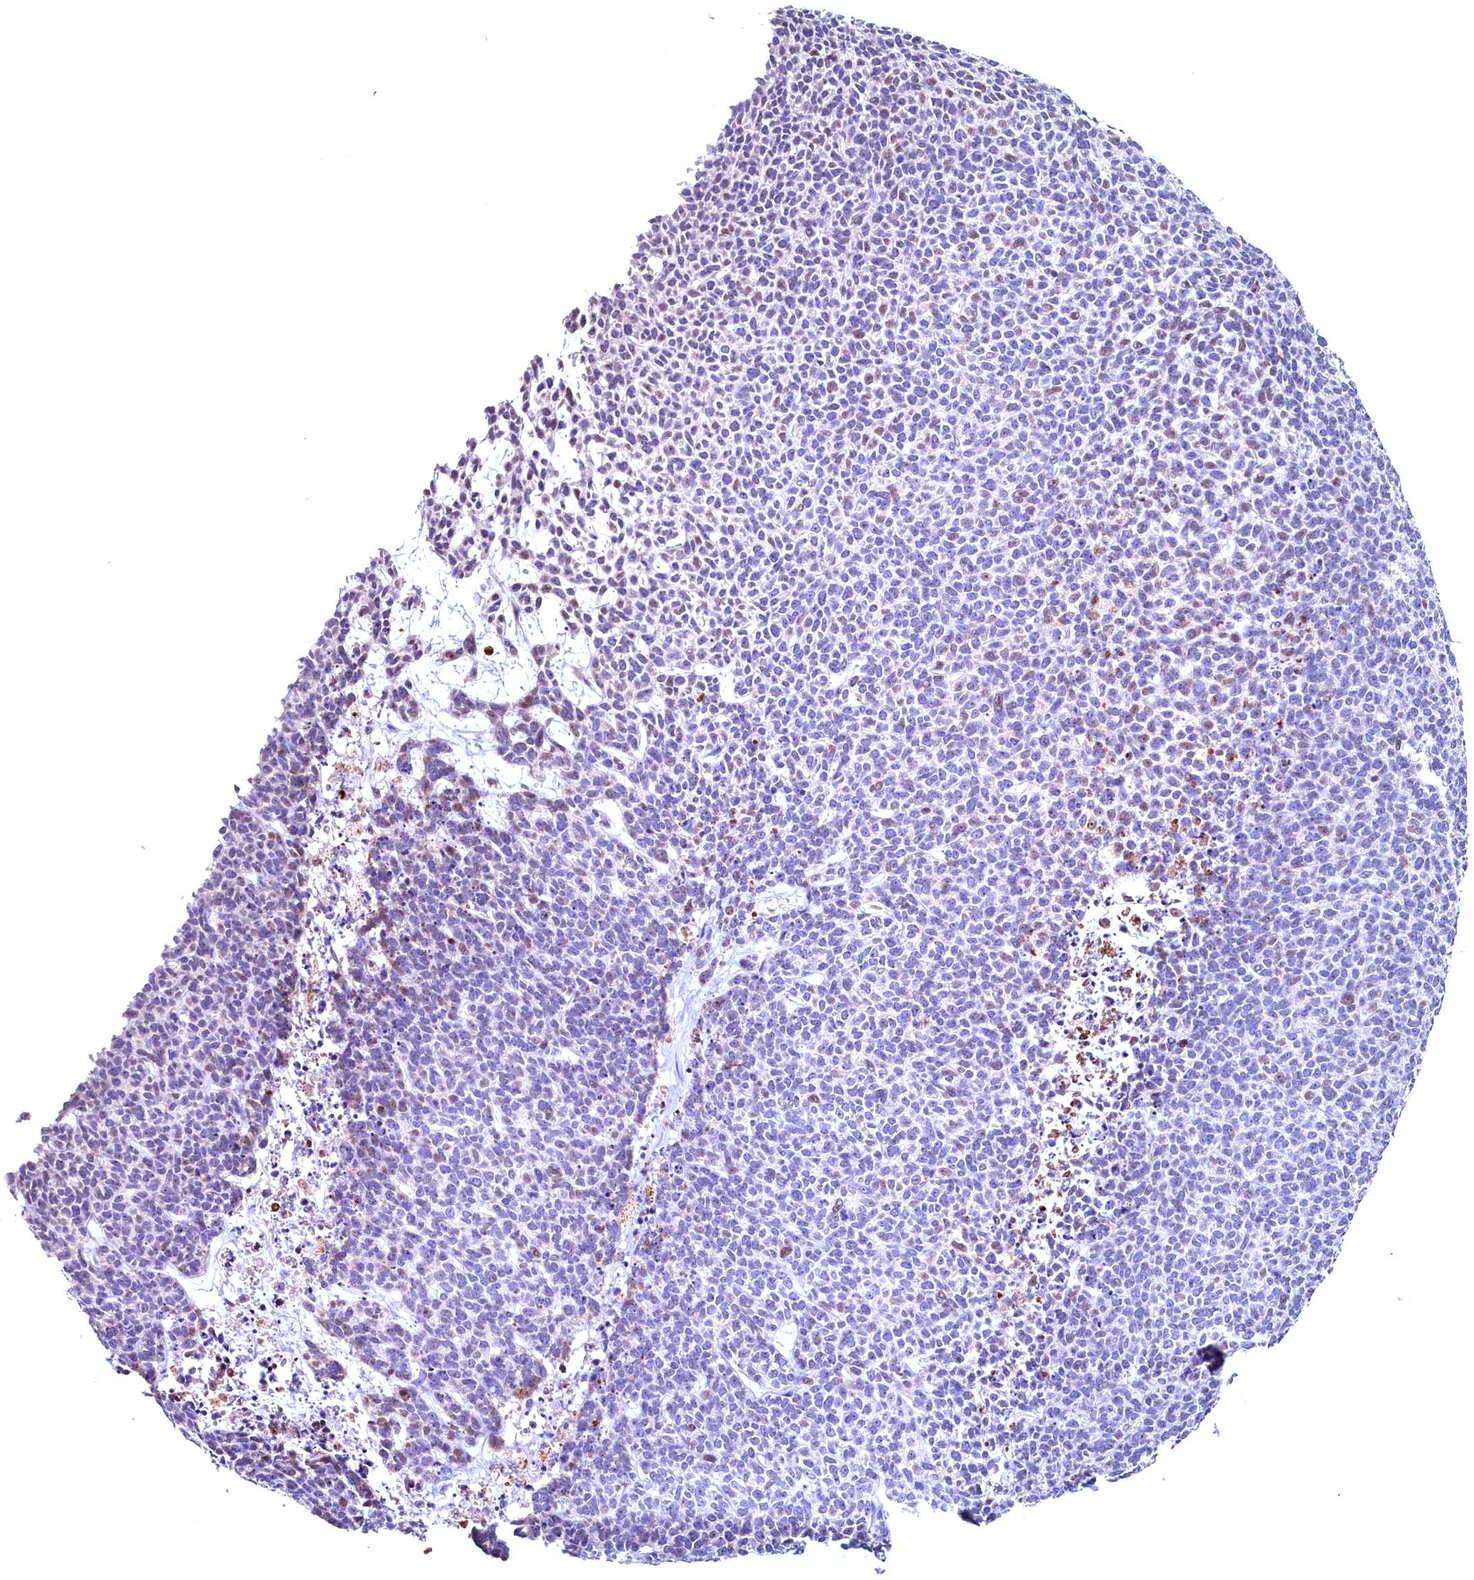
{"staining": {"intensity": "negative", "quantity": "none", "location": "none"}, "tissue": "skin cancer", "cell_type": "Tumor cells", "image_type": "cancer", "snomed": [{"axis": "morphology", "description": "Basal cell carcinoma"}, {"axis": "topography", "description": "Skin"}], "caption": "Protein analysis of basal cell carcinoma (skin) demonstrates no significant positivity in tumor cells.", "gene": "LATS2", "patient": {"sex": "female", "age": 84}}